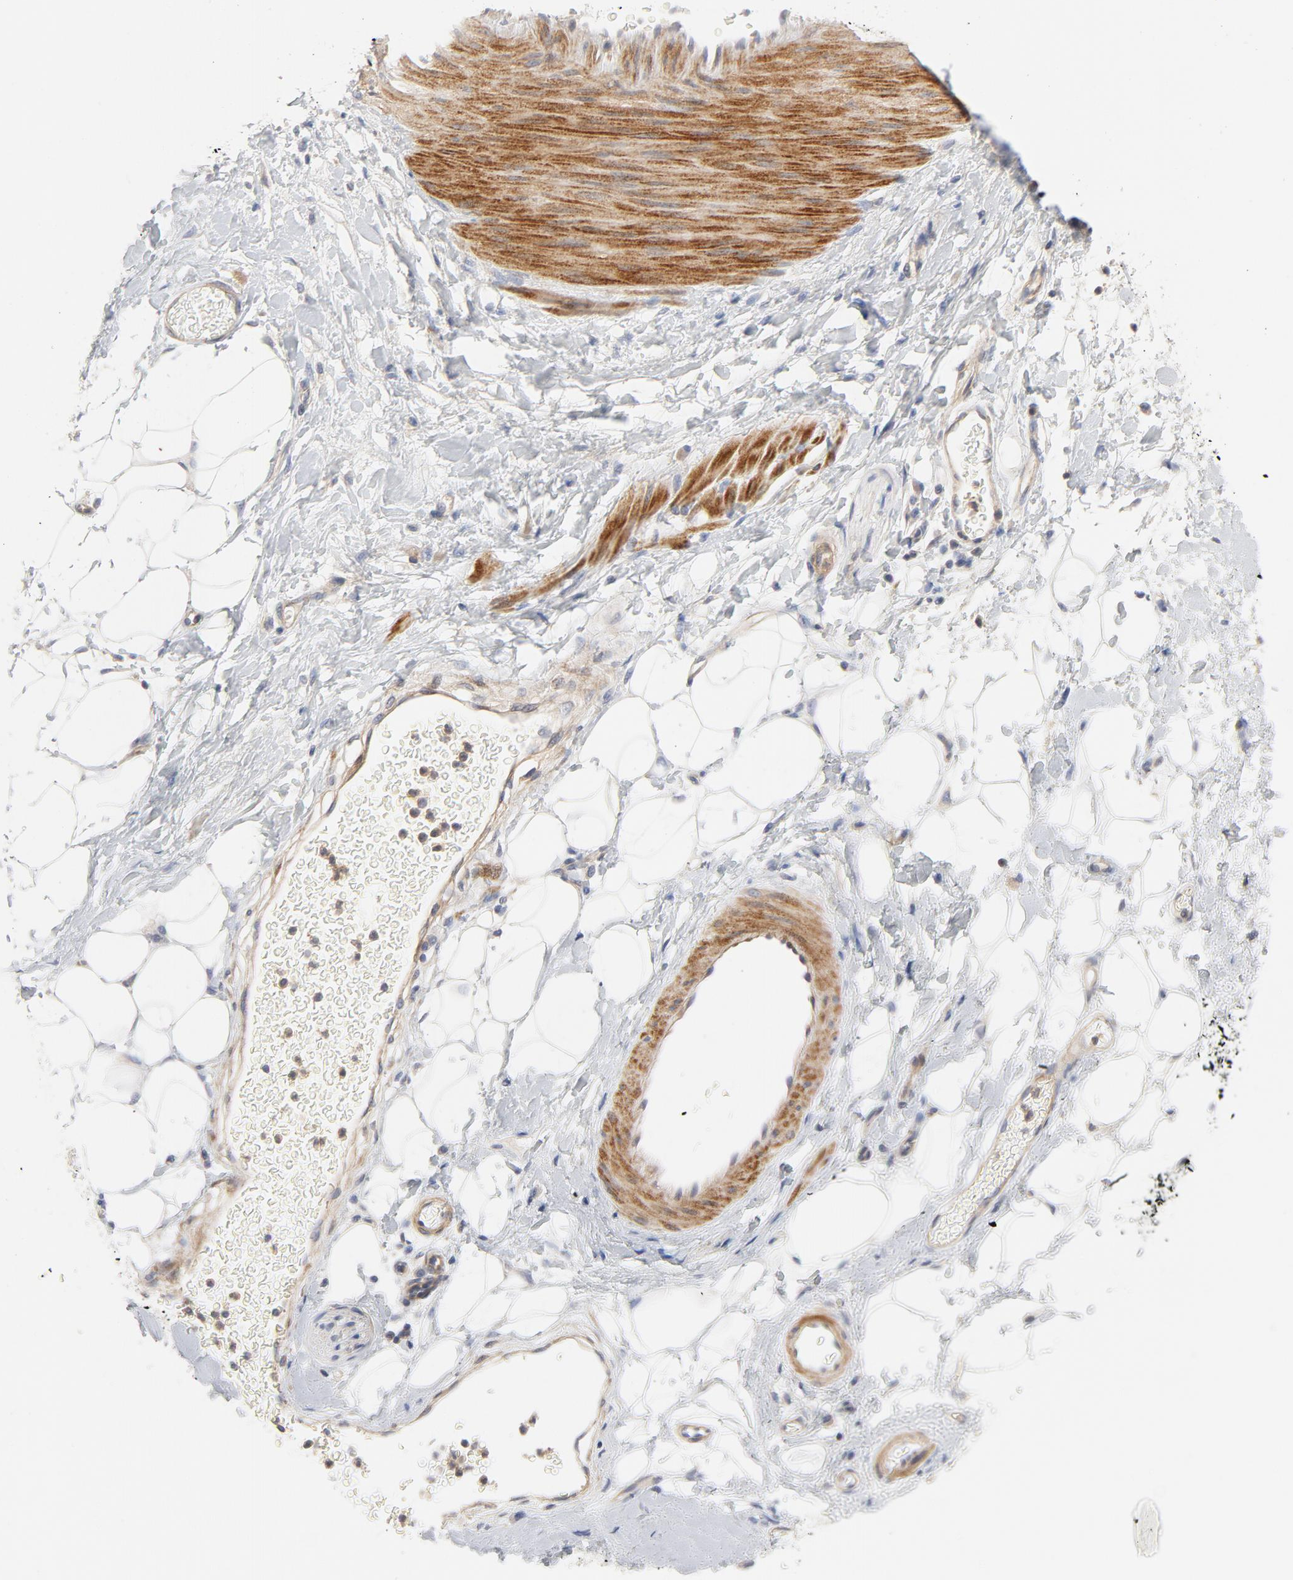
{"staining": {"intensity": "negative", "quantity": "none", "location": "none"}, "tissue": "adipose tissue", "cell_type": "Adipocytes", "image_type": "normal", "snomed": [{"axis": "morphology", "description": "Normal tissue, NOS"}, {"axis": "morphology", "description": "Urothelial carcinoma, High grade"}, {"axis": "topography", "description": "Vascular tissue"}, {"axis": "topography", "description": "Urinary bladder"}], "caption": "An immunohistochemistry (IHC) histopathology image of benign adipose tissue is shown. There is no staining in adipocytes of adipose tissue.", "gene": "ROCK1", "patient": {"sex": "female", "age": 56}}